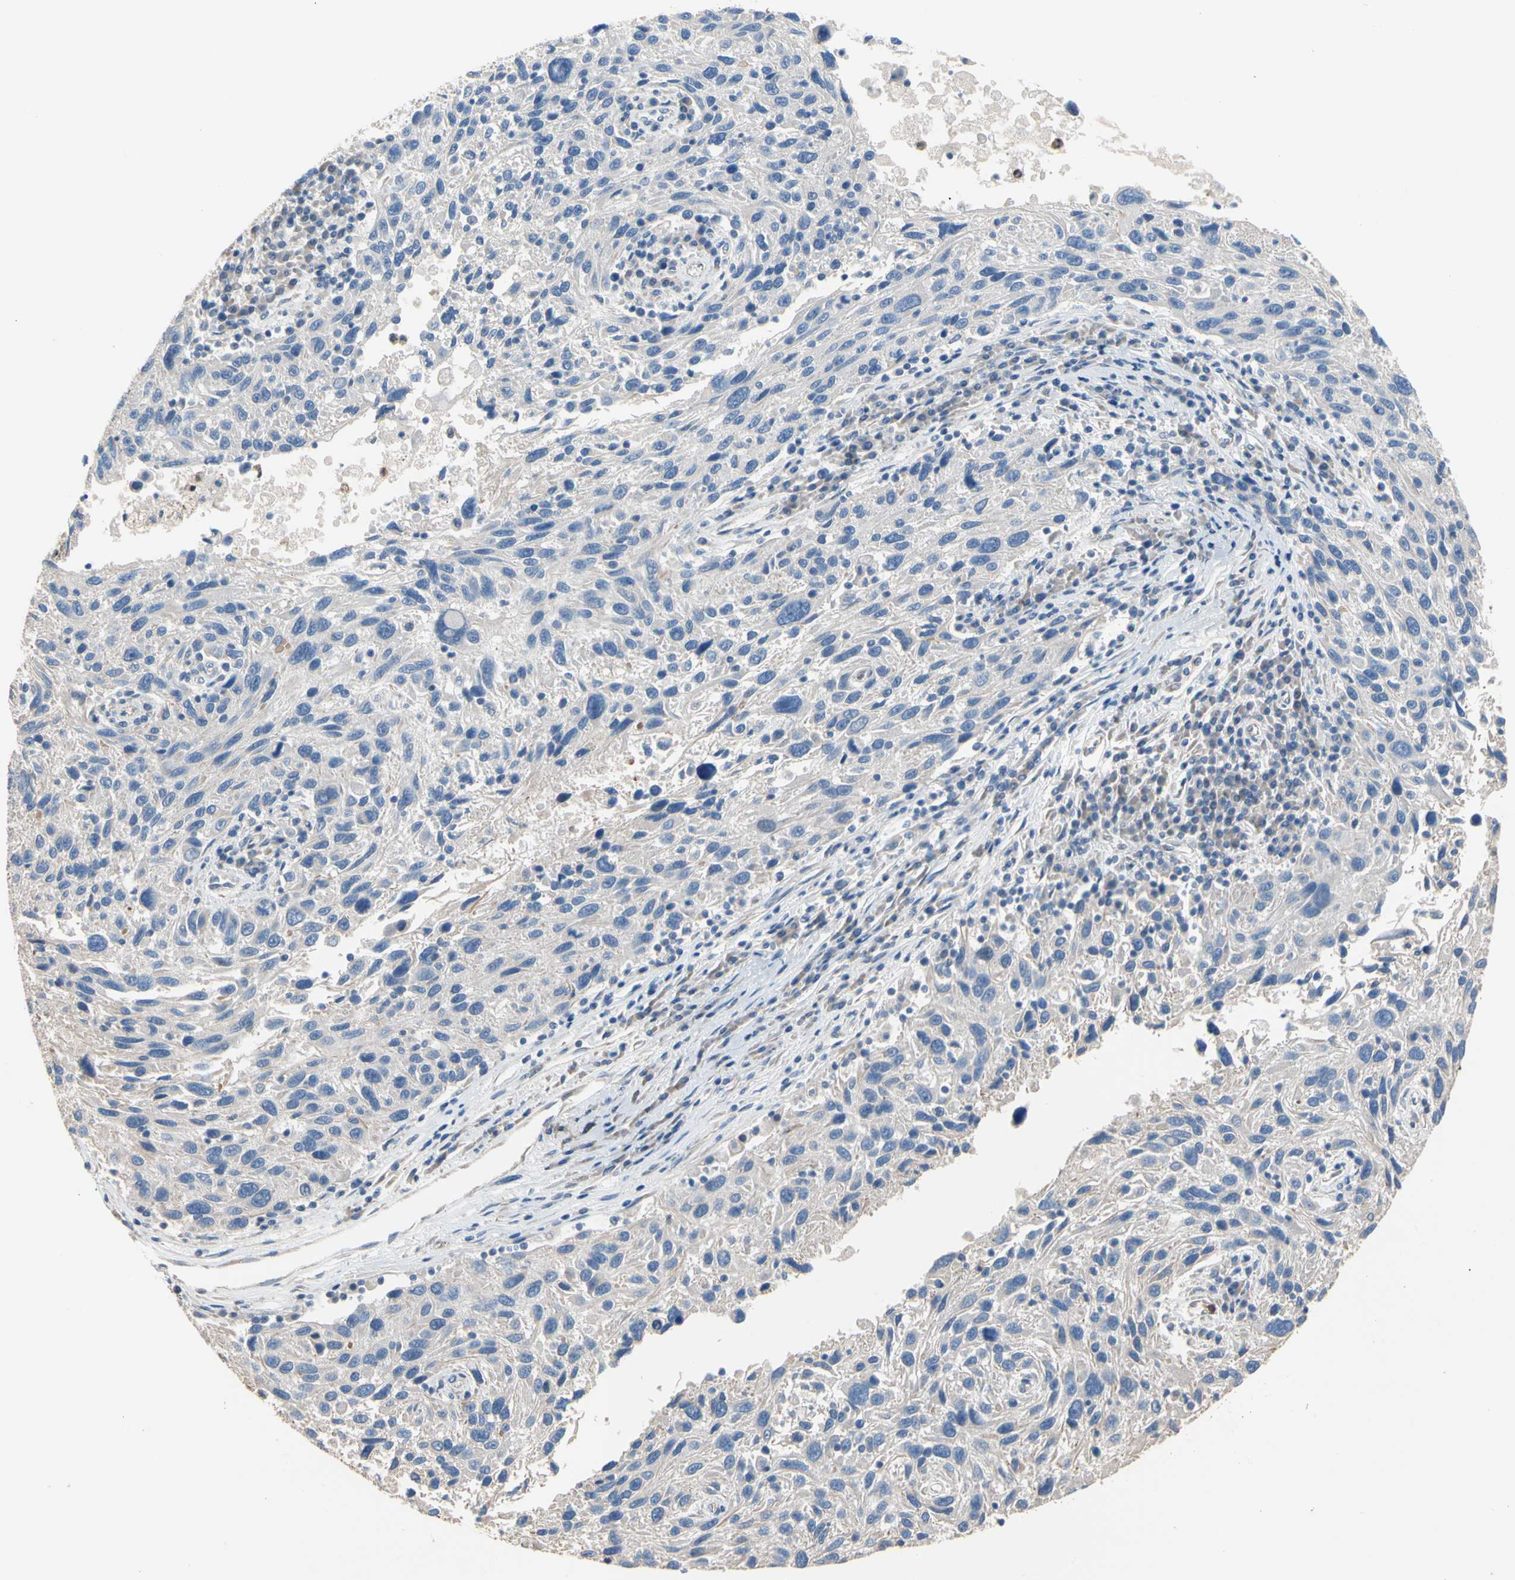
{"staining": {"intensity": "negative", "quantity": "none", "location": "none"}, "tissue": "melanoma", "cell_type": "Tumor cells", "image_type": "cancer", "snomed": [{"axis": "morphology", "description": "Malignant melanoma, NOS"}, {"axis": "topography", "description": "Skin"}], "caption": "A micrograph of human melanoma is negative for staining in tumor cells.", "gene": "BBOX1", "patient": {"sex": "male", "age": 53}}